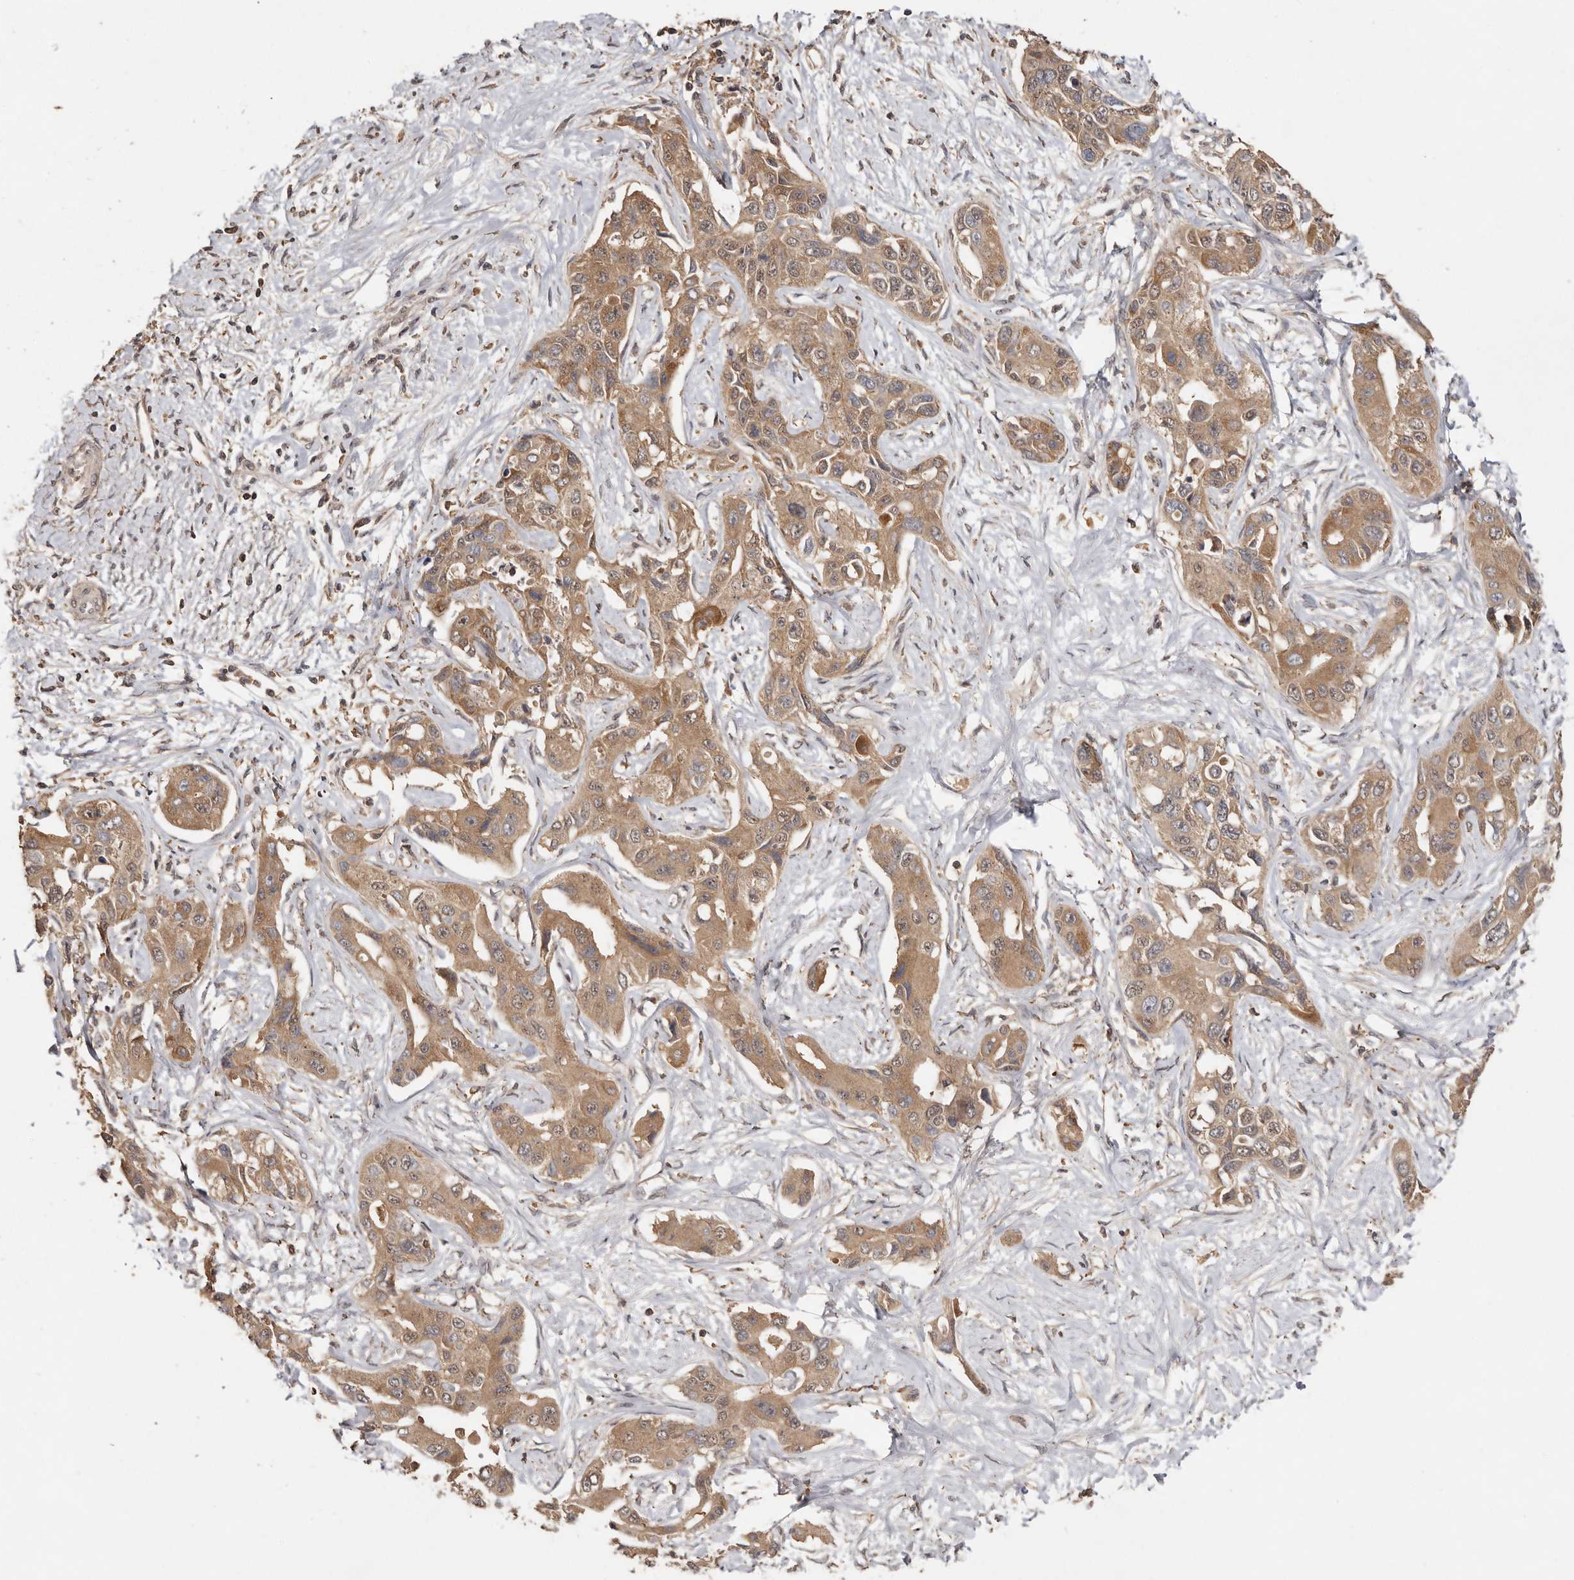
{"staining": {"intensity": "moderate", "quantity": ">75%", "location": "cytoplasmic/membranous"}, "tissue": "liver cancer", "cell_type": "Tumor cells", "image_type": "cancer", "snomed": [{"axis": "morphology", "description": "Cholangiocarcinoma"}, {"axis": "topography", "description": "Liver"}], "caption": "Immunohistochemical staining of liver cholangiocarcinoma exhibits medium levels of moderate cytoplasmic/membranous staining in approximately >75% of tumor cells. (Stains: DAB (3,3'-diaminobenzidine) in brown, nuclei in blue, Microscopy: brightfield microscopy at high magnification).", "gene": "RWDD1", "patient": {"sex": "male", "age": 59}}